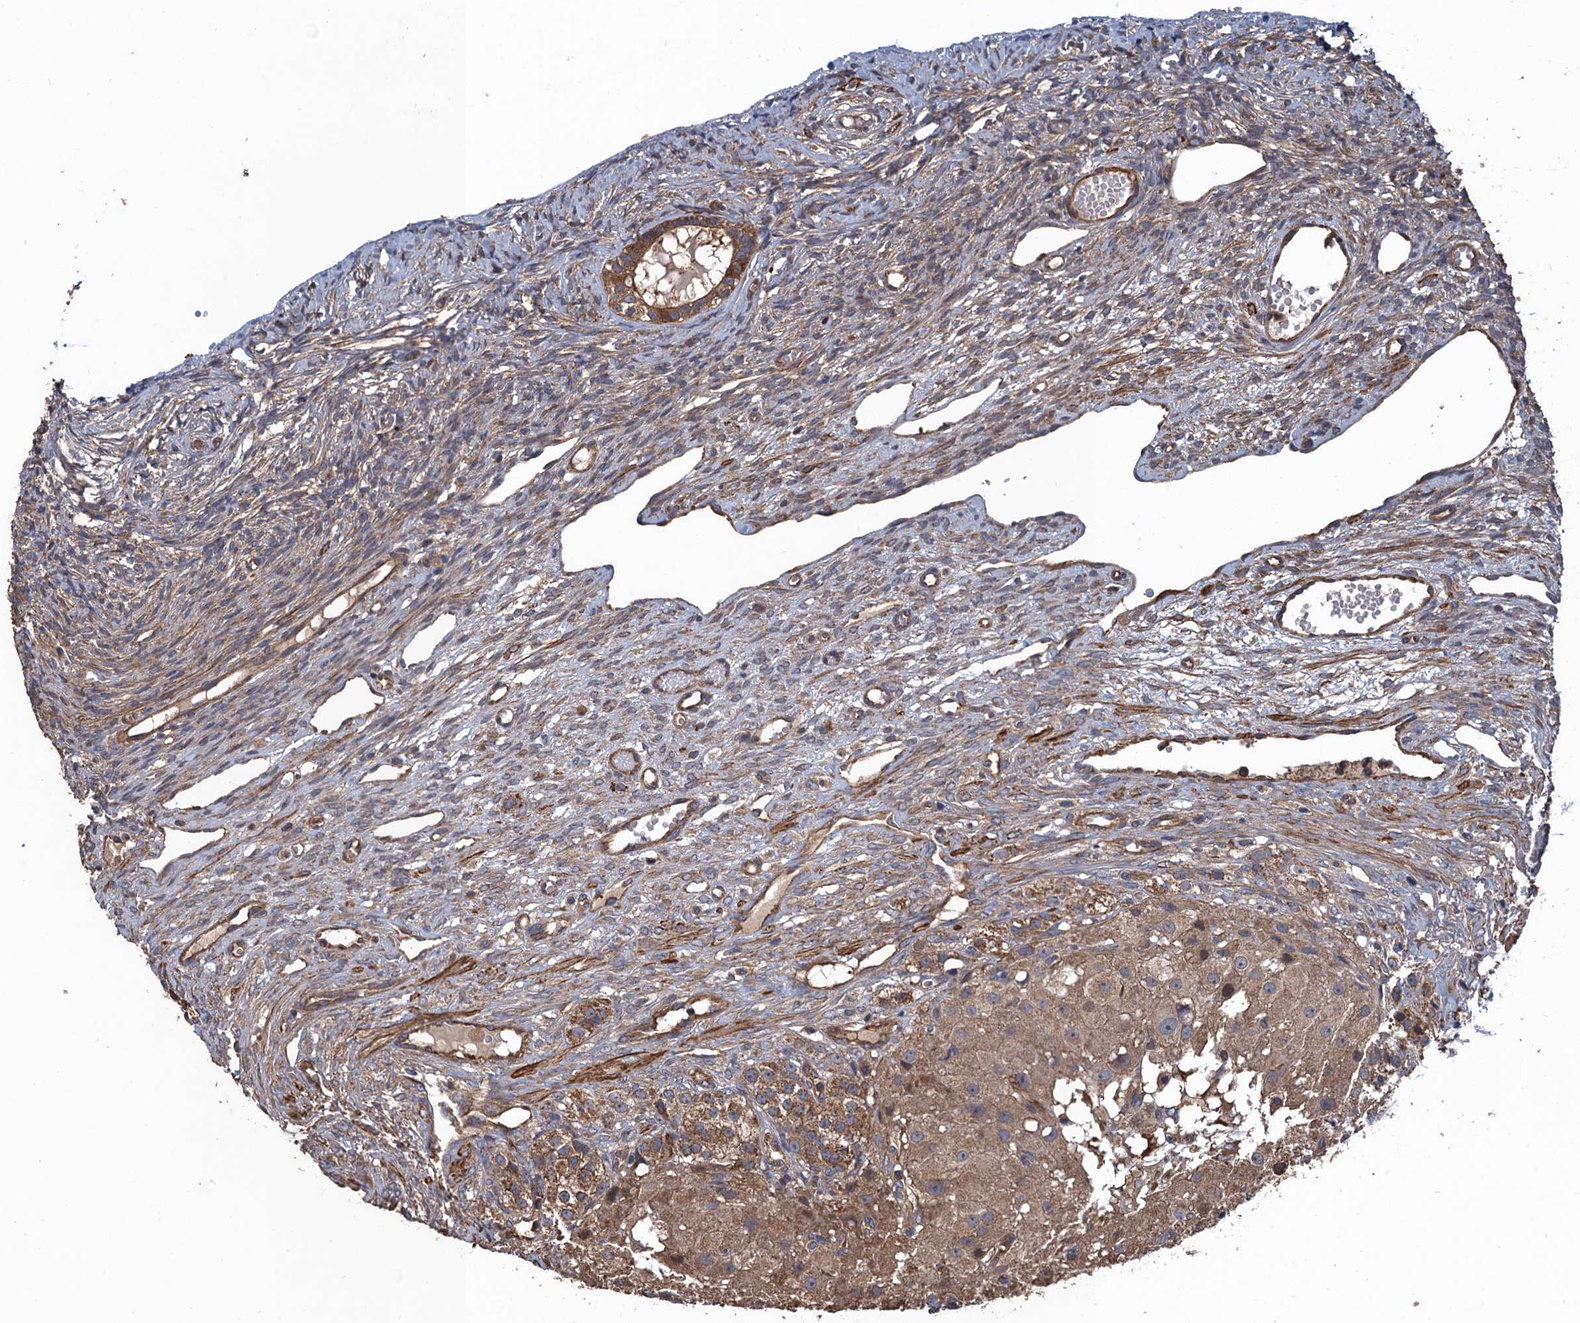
{"staining": {"intensity": "strong", "quantity": ">75%", "location": "cytoplasmic/membranous"}, "tissue": "ovary", "cell_type": "Follicle cells", "image_type": "normal", "snomed": [{"axis": "morphology", "description": "Normal tissue, NOS"}, {"axis": "topography", "description": "Ovary"}], "caption": "A brown stain shows strong cytoplasmic/membranous staining of a protein in follicle cells of normal ovary.", "gene": "PPP4R1", "patient": {"sex": "female", "age": 51}}